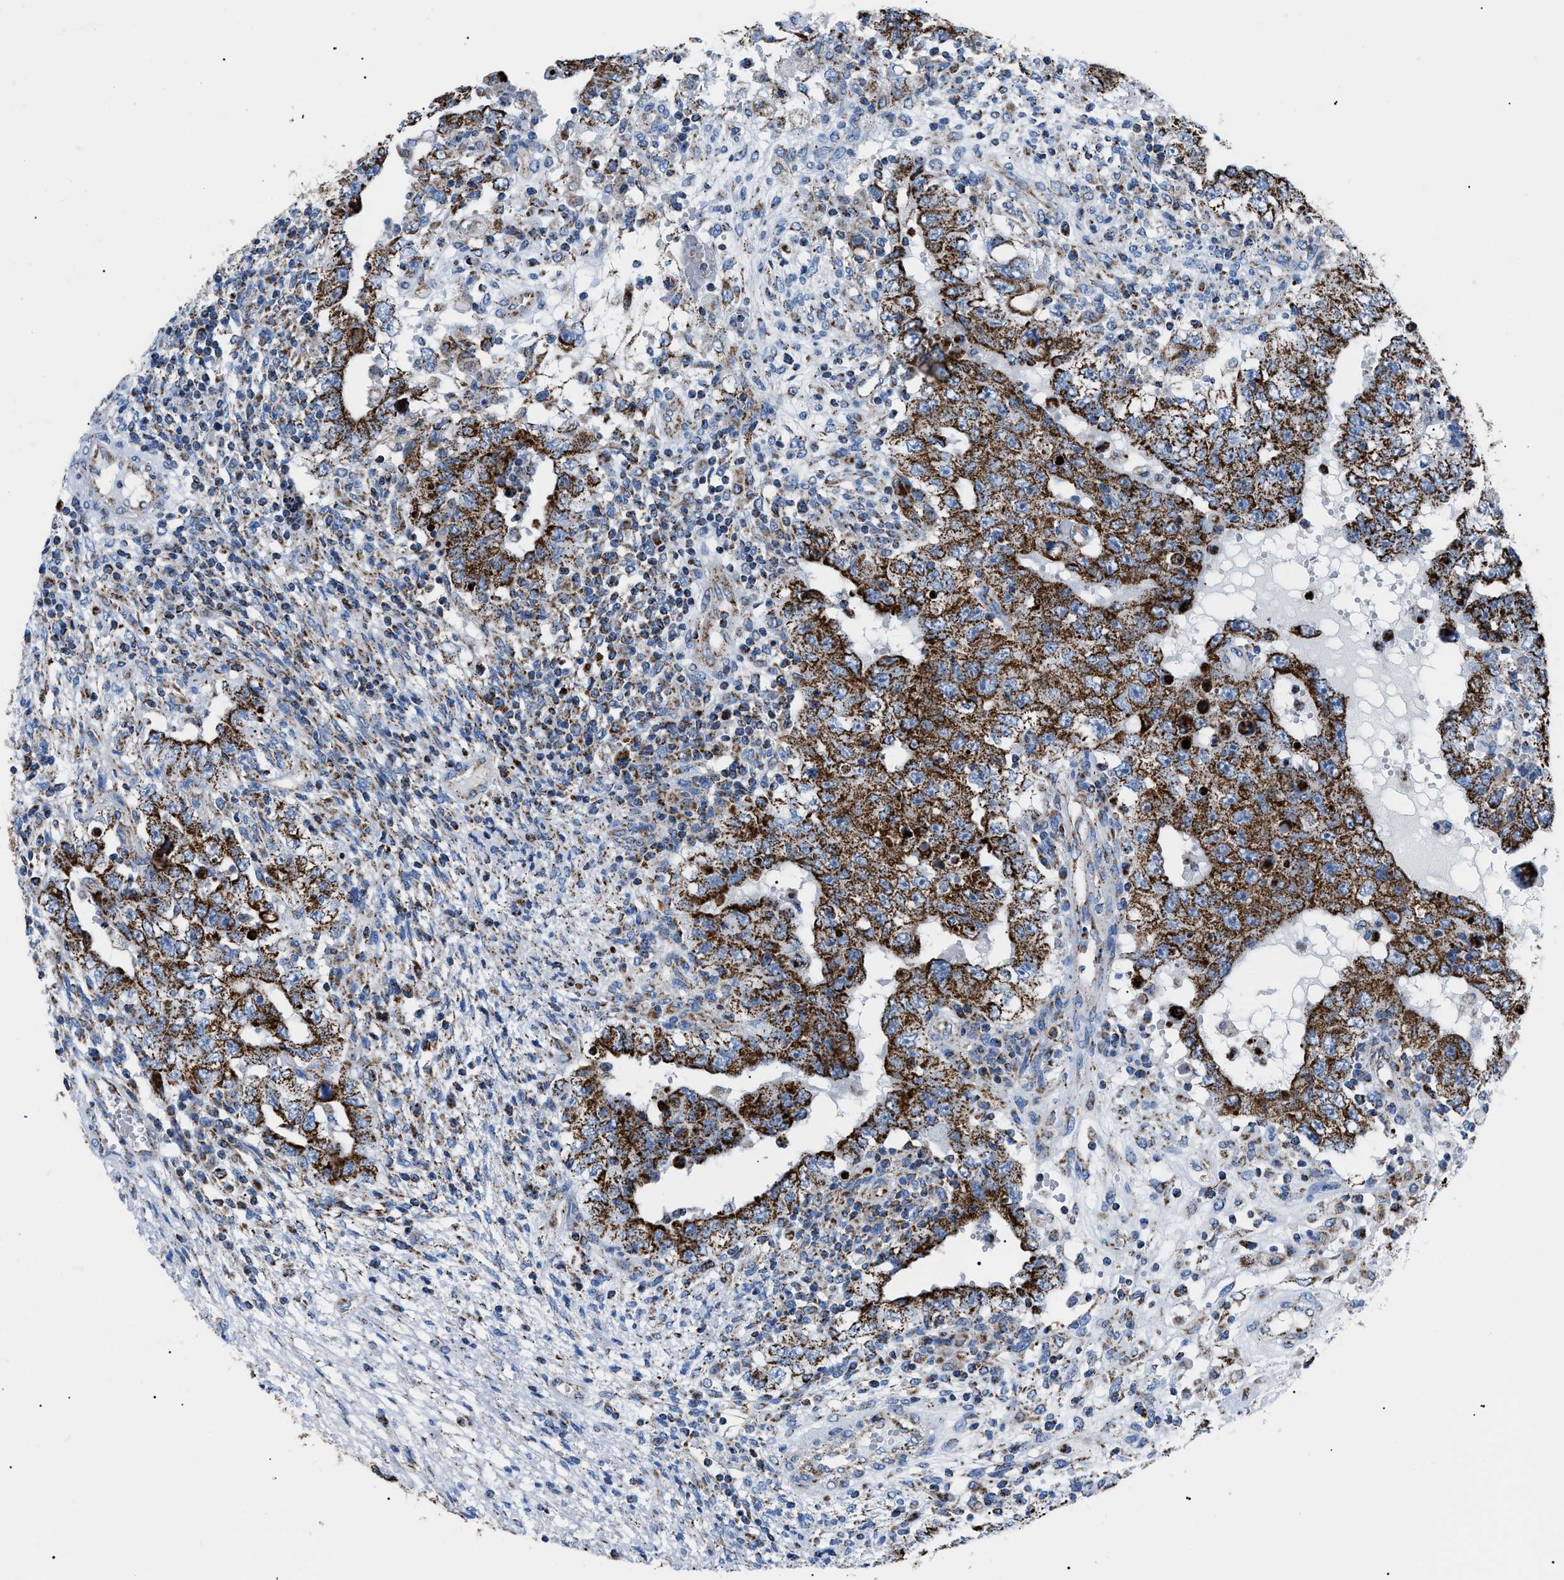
{"staining": {"intensity": "strong", "quantity": ">75%", "location": "cytoplasmic/membranous"}, "tissue": "testis cancer", "cell_type": "Tumor cells", "image_type": "cancer", "snomed": [{"axis": "morphology", "description": "Carcinoma, Embryonal, NOS"}, {"axis": "topography", "description": "Testis"}], "caption": "Immunohistochemistry (IHC) (DAB (3,3'-diaminobenzidine)) staining of human testis cancer shows strong cytoplasmic/membranous protein positivity in about >75% of tumor cells. The staining is performed using DAB (3,3'-diaminobenzidine) brown chromogen to label protein expression. The nuclei are counter-stained blue using hematoxylin.", "gene": "PHB2", "patient": {"sex": "male", "age": 26}}